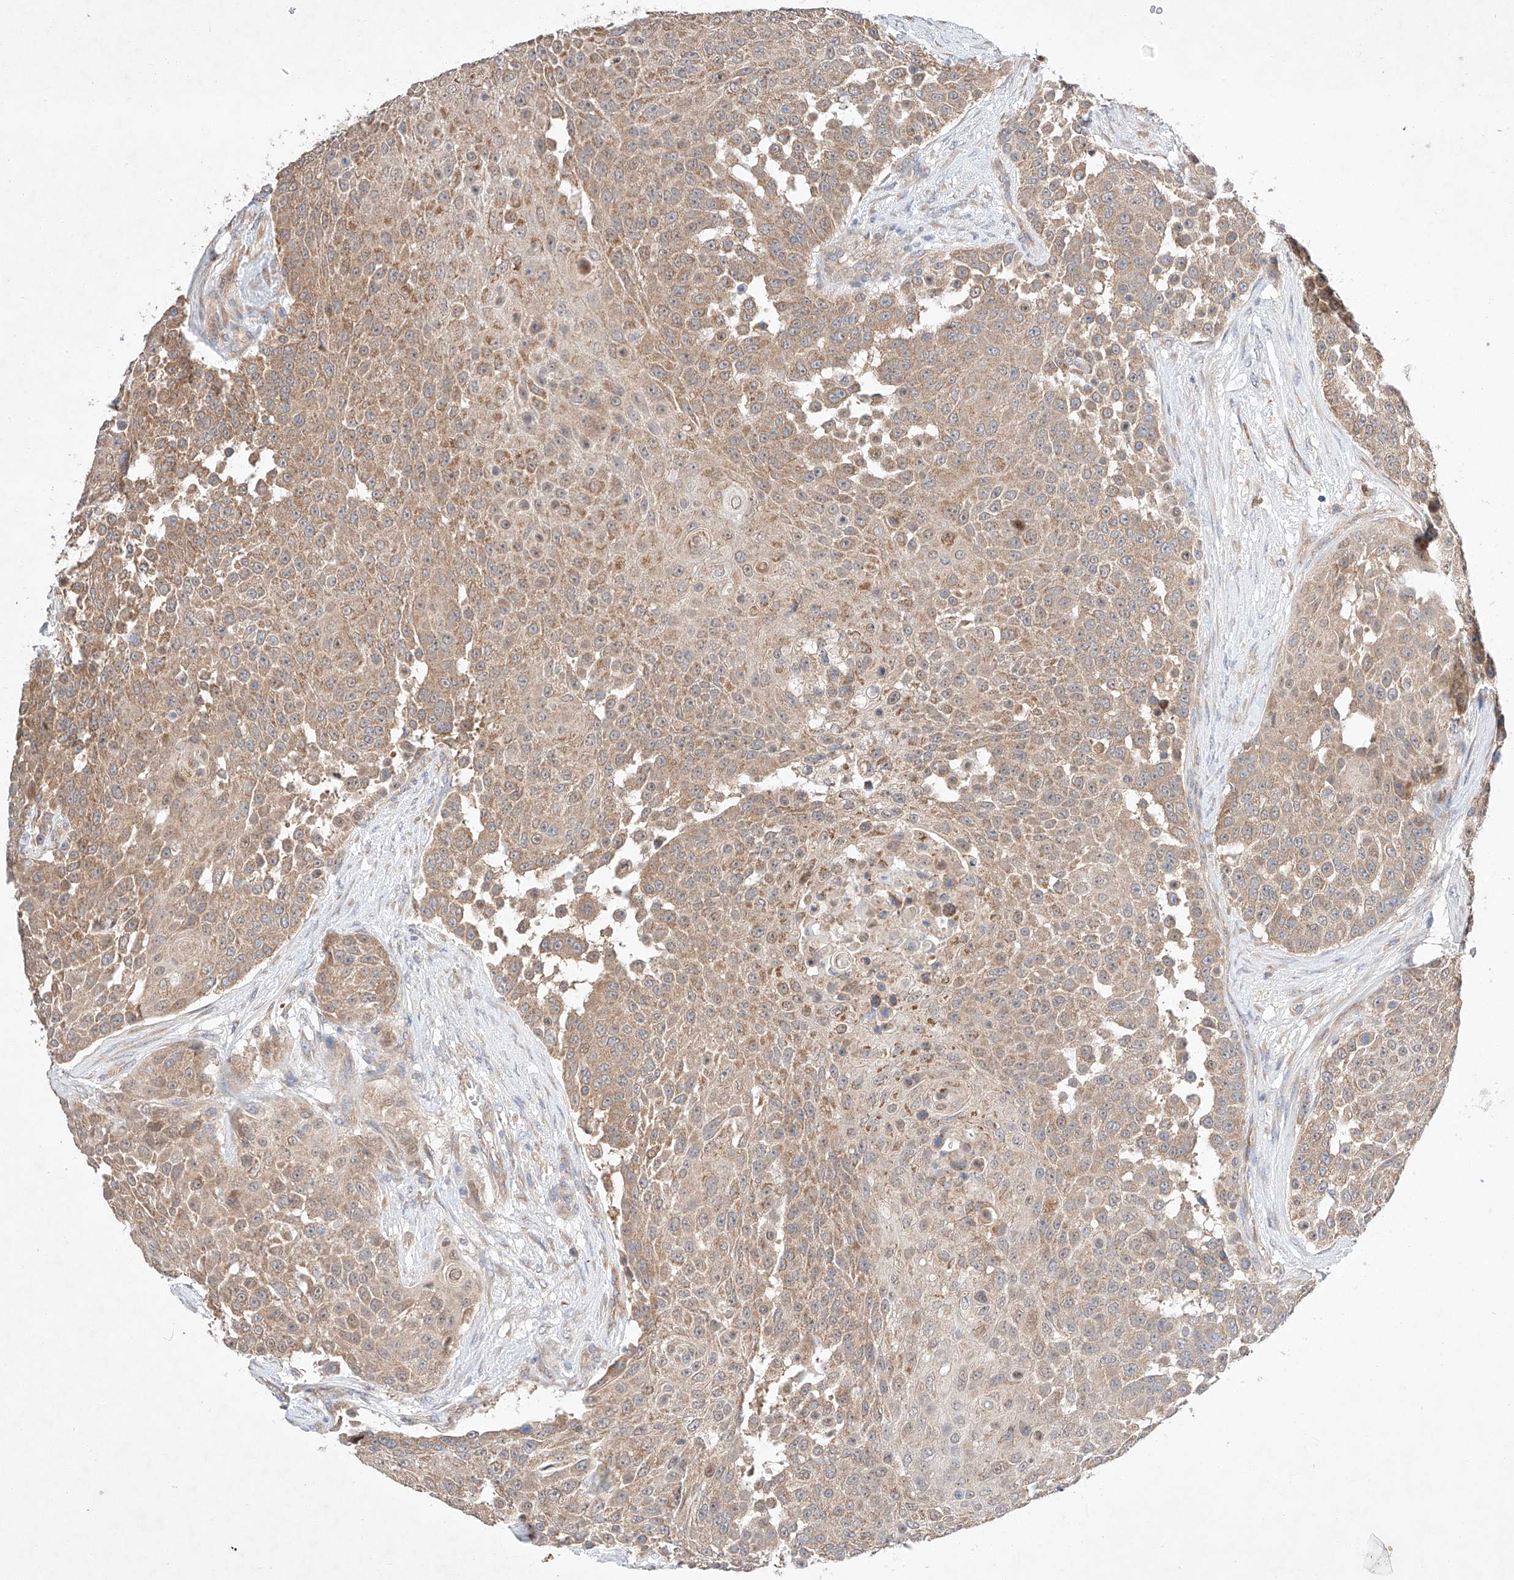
{"staining": {"intensity": "moderate", "quantity": ">75%", "location": "cytoplasmic/membranous"}, "tissue": "urothelial cancer", "cell_type": "Tumor cells", "image_type": "cancer", "snomed": [{"axis": "morphology", "description": "Urothelial carcinoma, High grade"}, {"axis": "topography", "description": "Urinary bladder"}], "caption": "The immunohistochemical stain highlights moderate cytoplasmic/membranous expression in tumor cells of urothelial carcinoma (high-grade) tissue.", "gene": "C6orf118", "patient": {"sex": "female", "age": 63}}